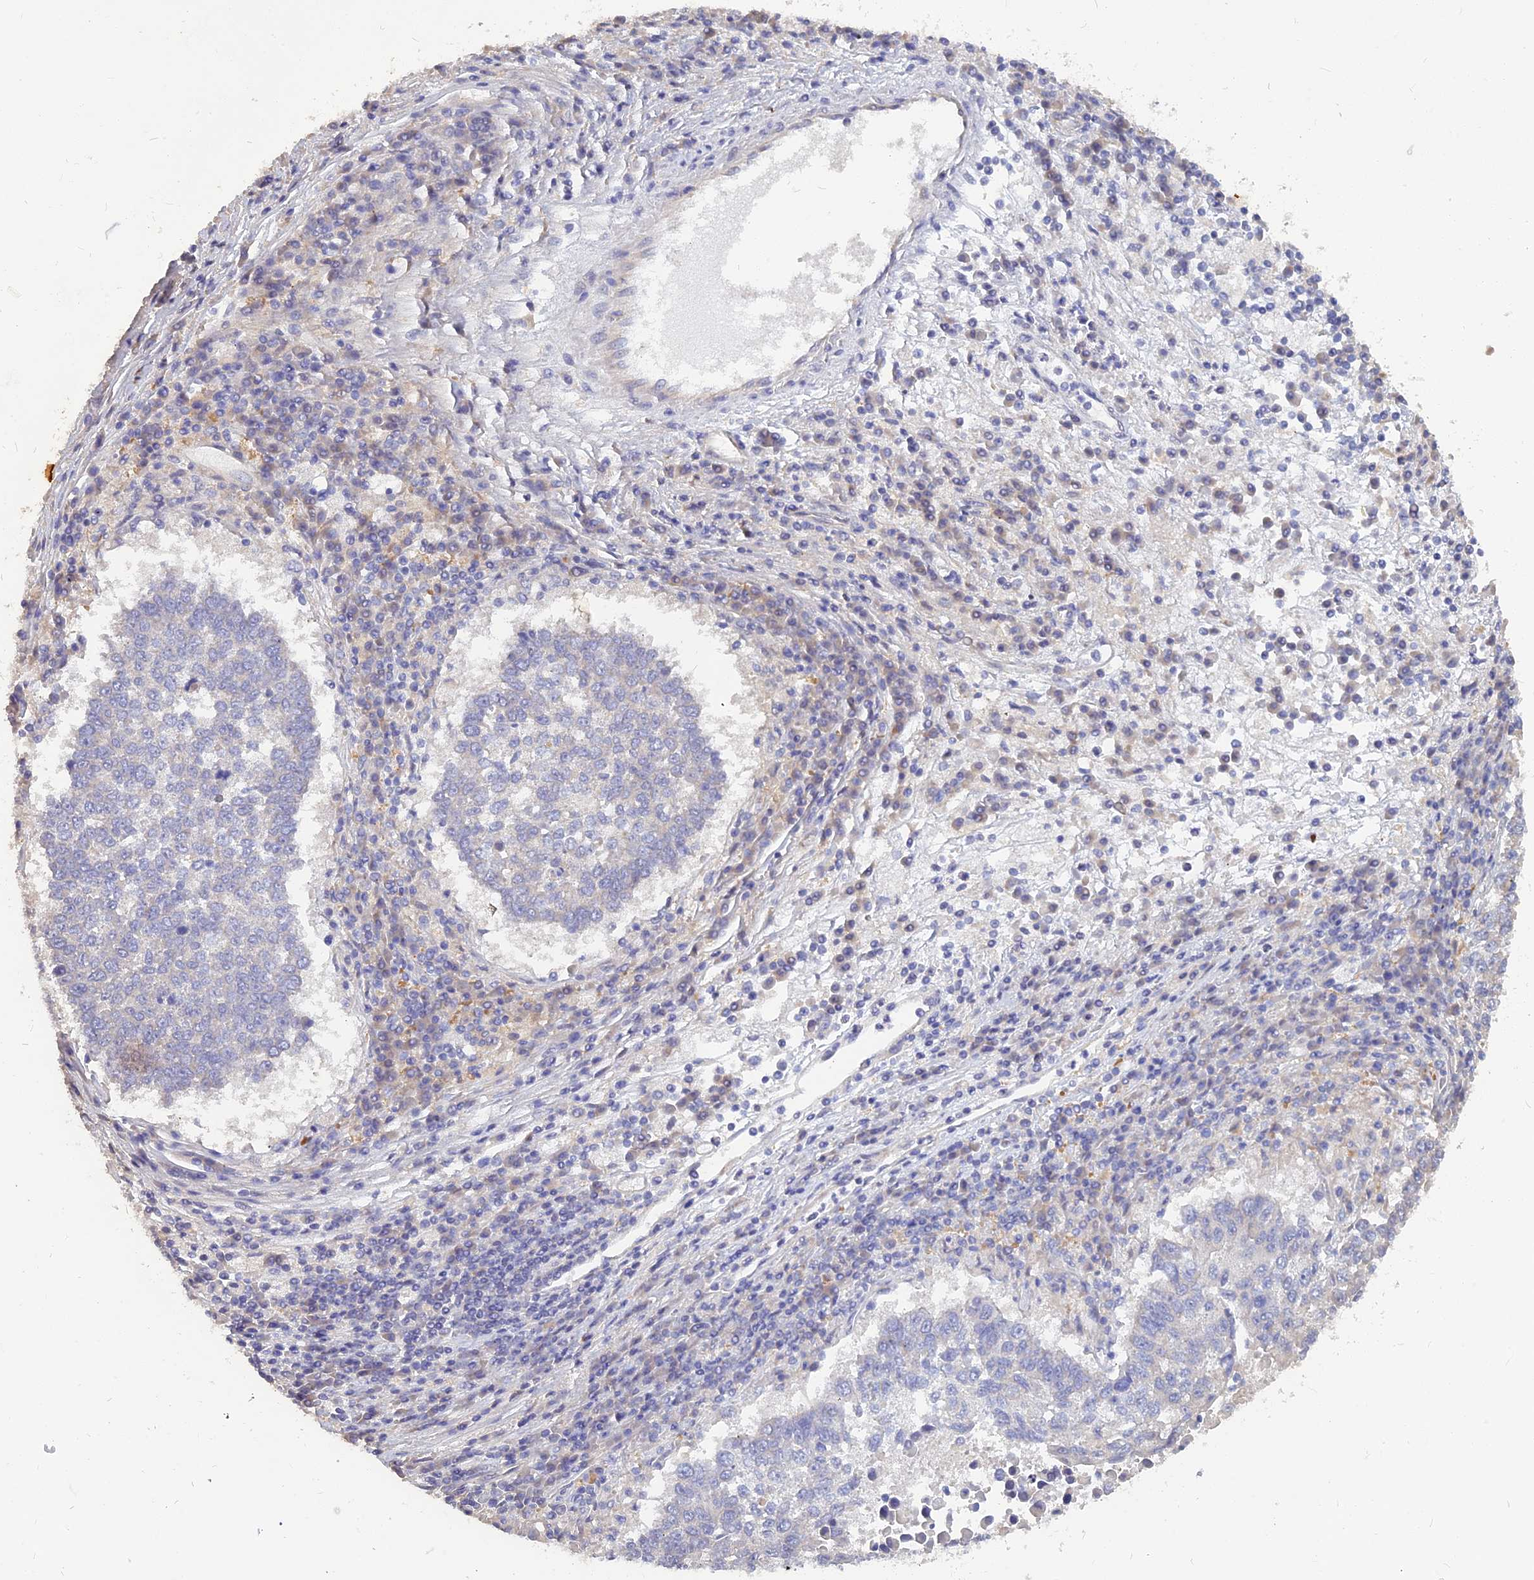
{"staining": {"intensity": "negative", "quantity": "none", "location": "none"}, "tissue": "lung cancer", "cell_type": "Tumor cells", "image_type": "cancer", "snomed": [{"axis": "morphology", "description": "Squamous cell carcinoma, NOS"}, {"axis": "topography", "description": "Lung"}], "caption": "Protein analysis of lung cancer (squamous cell carcinoma) exhibits no significant staining in tumor cells. The staining is performed using DAB (3,3'-diaminobenzidine) brown chromogen with nuclei counter-stained in using hematoxylin.", "gene": "ARL2BP", "patient": {"sex": "male", "age": 73}}